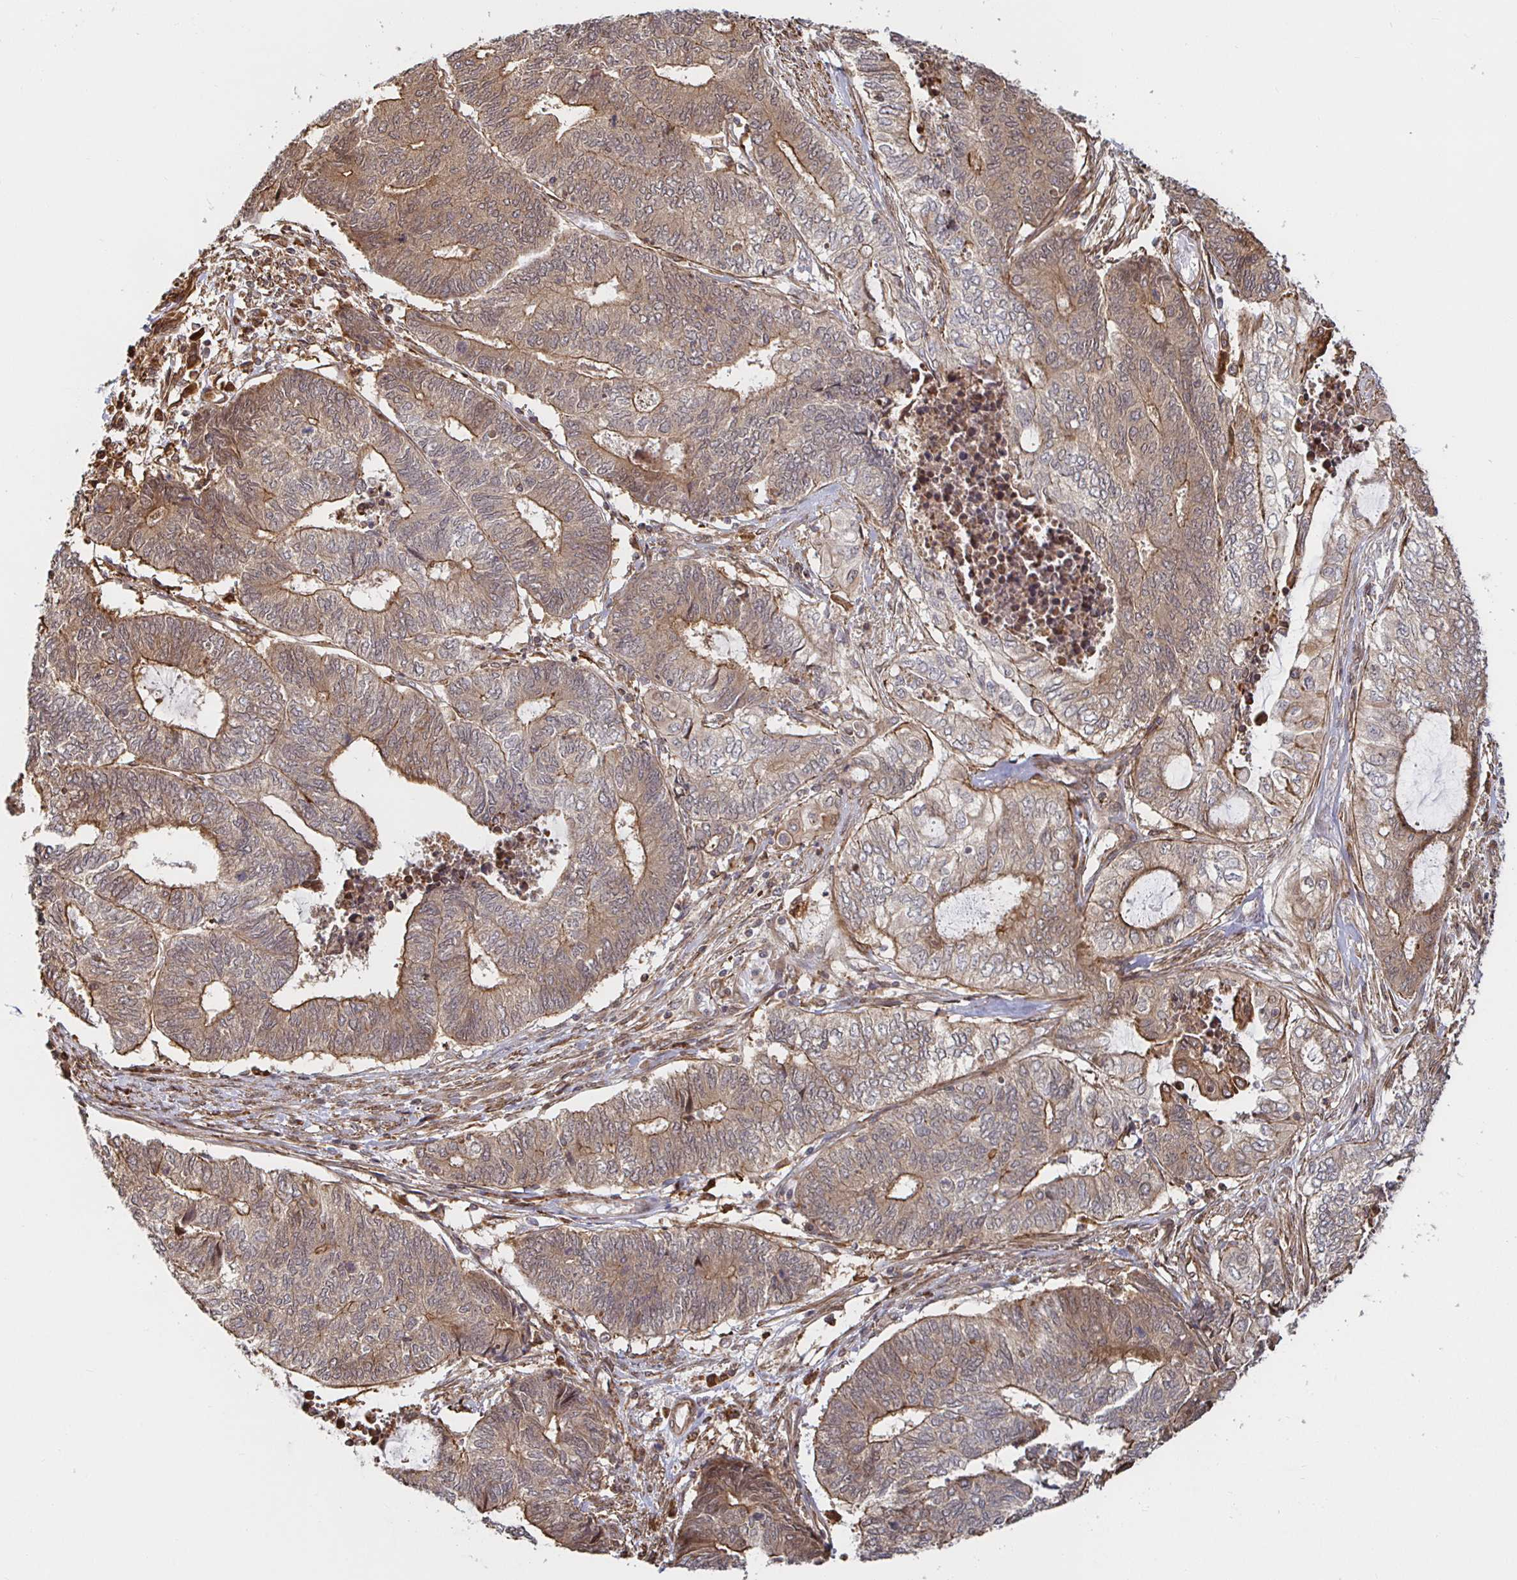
{"staining": {"intensity": "moderate", "quantity": ">75%", "location": "cytoplasmic/membranous"}, "tissue": "endometrial cancer", "cell_type": "Tumor cells", "image_type": "cancer", "snomed": [{"axis": "morphology", "description": "Adenocarcinoma, NOS"}, {"axis": "topography", "description": "Uterus"}, {"axis": "topography", "description": "Endometrium"}], "caption": "Immunohistochemical staining of endometrial adenocarcinoma displays medium levels of moderate cytoplasmic/membranous protein expression in approximately >75% of tumor cells. (brown staining indicates protein expression, while blue staining denotes nuclei).", "gene": "STRAP", "patient": {"sex": "female", "age": 70}}